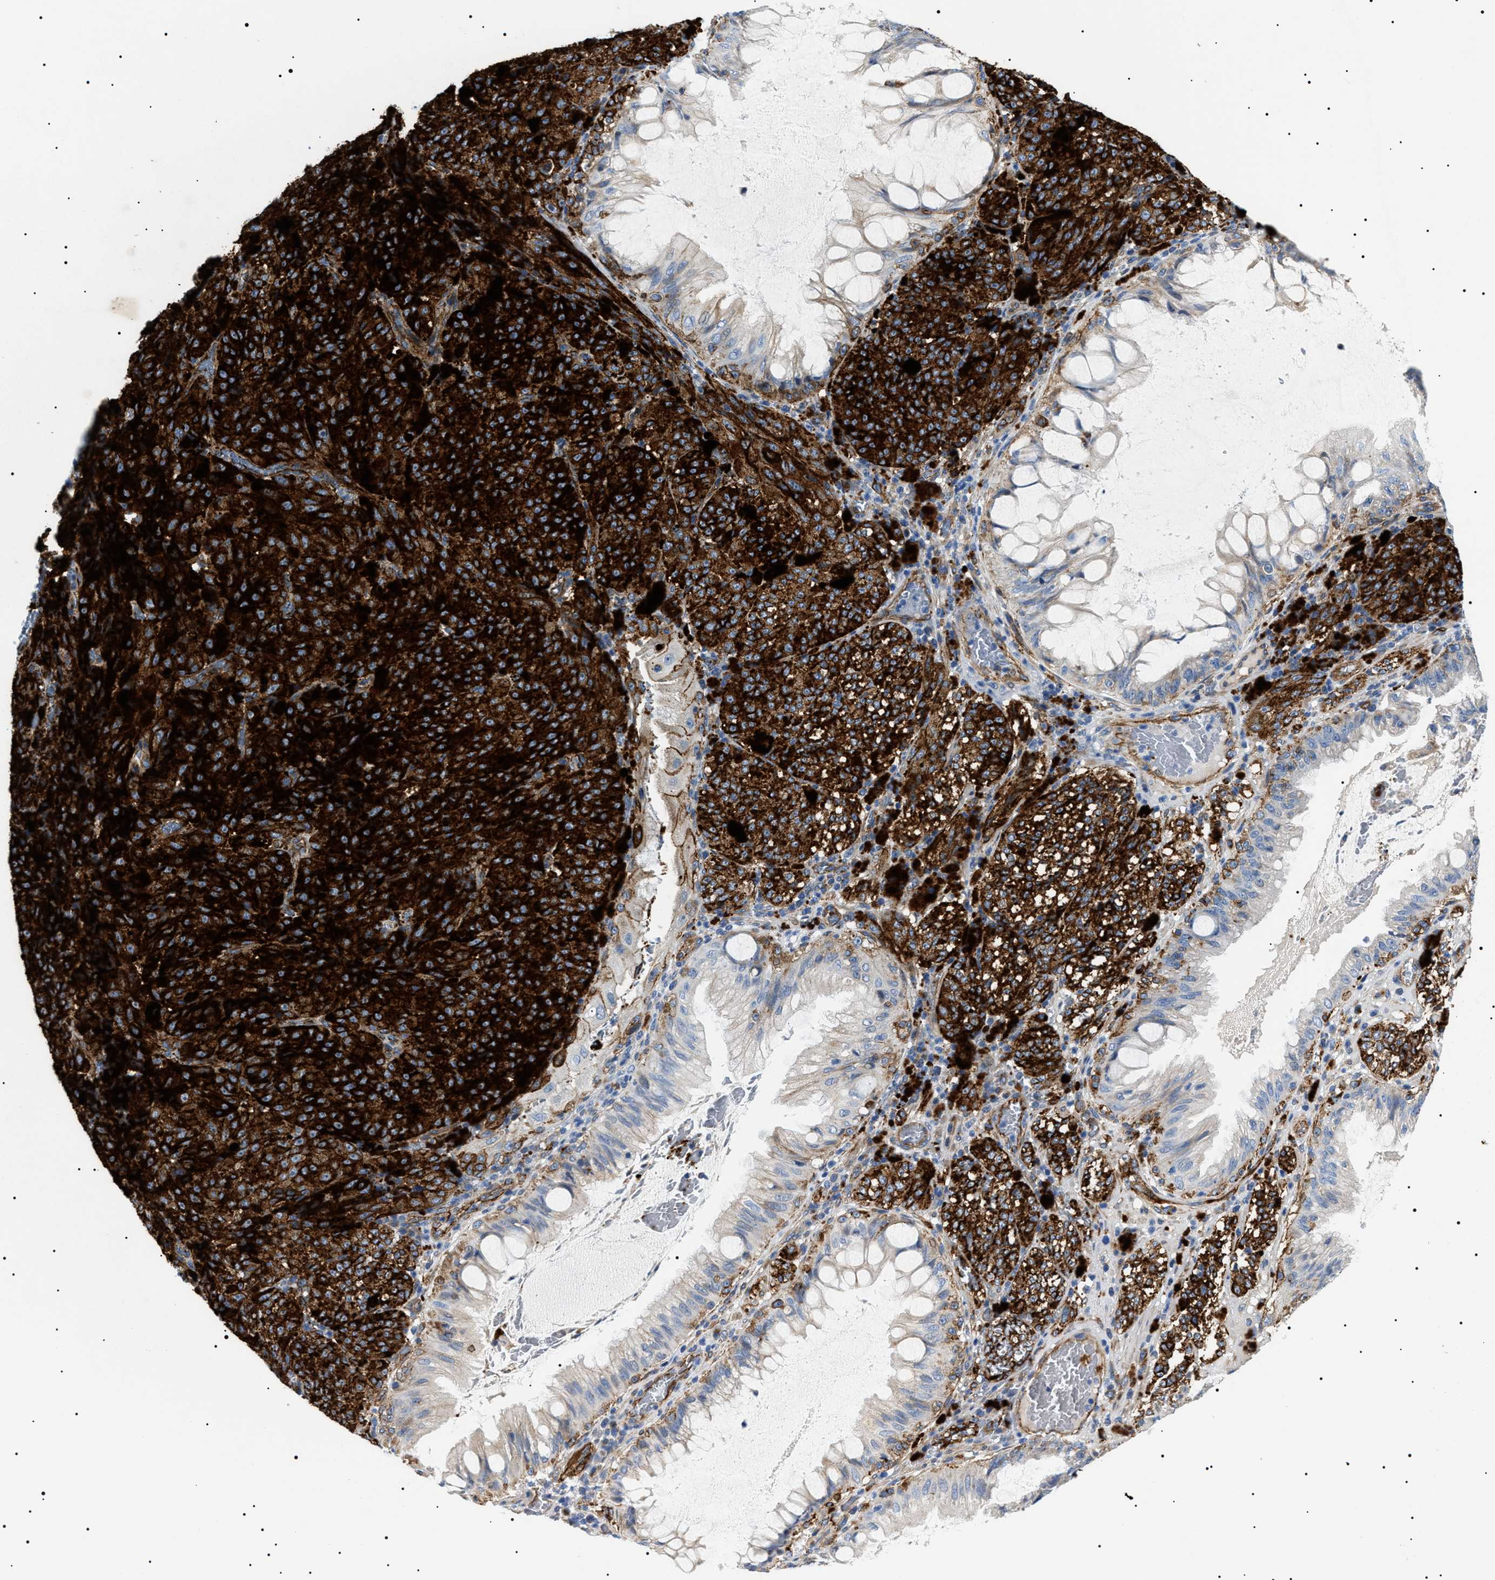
{"staining": {"intensity": "strong", "quantity": ">75%", "location": "cytoplasmic/membranous"}, "tissue": "melanoma", "cell_type": "Tumor cells", "image_type": "cancer", "snomed": [{"axis": "morphology", "description": "Malignant melanoma, NOS"}, {"axis": "topography", "description": "Rectum"}], "caption": "An image of human malignant melanoma stained for a protein displays strong cytoplasmic/membranous brown staining in tumor cells.", "gene": "TMEM222", "patient": {"sex": "female", "age": 81}}